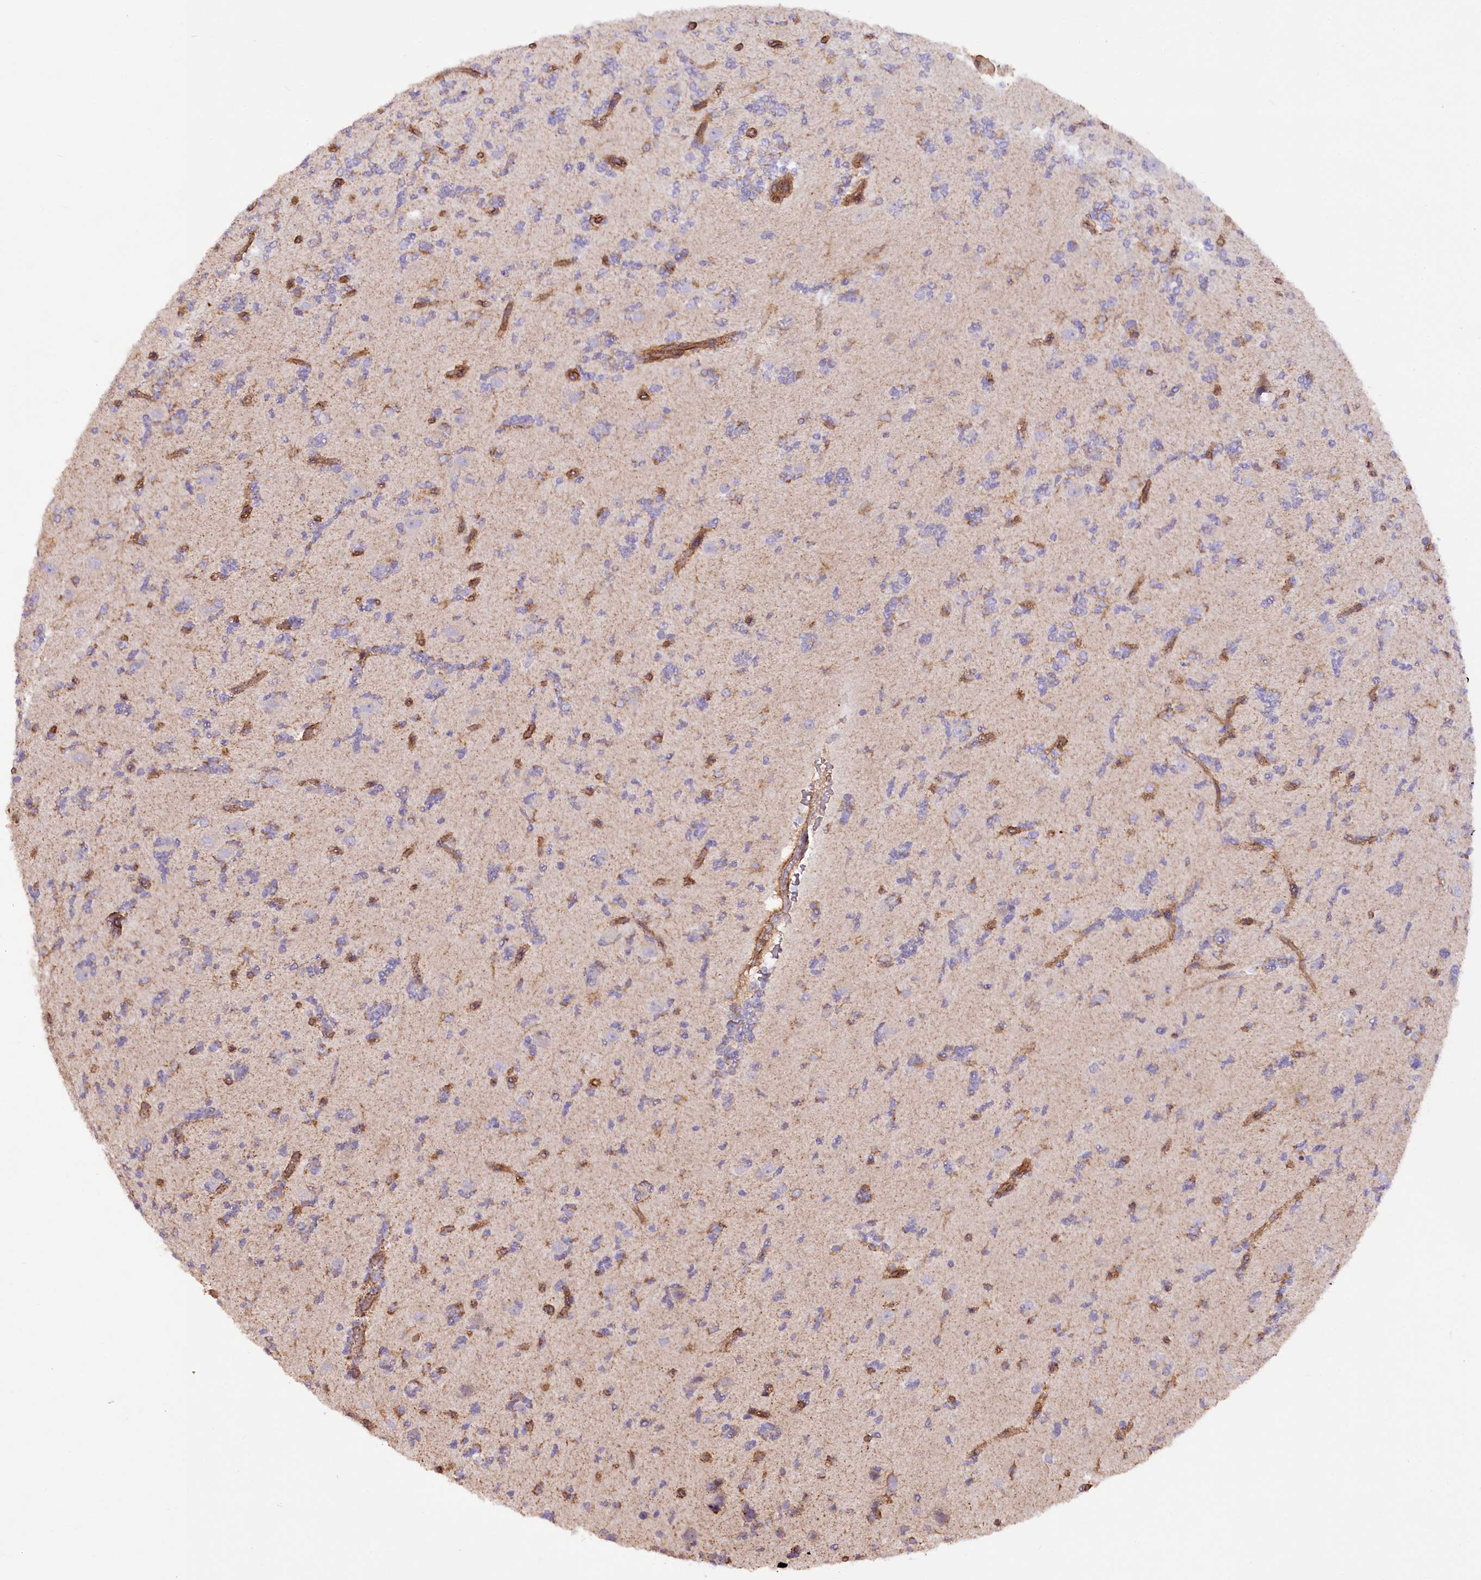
{"staining": {"intensity": "negative", "quantity": "none", "location": "none"}, "tissue": "glioma", "cell_type": "Tumor cells", "image_type": "cancer", "snomed": [{"axis": "morphology", "description": "Glioma, malignant, High grade"}, {"axis": "topography", "description": "Brain"}], "caption": "A photomicrograph of glioma stained for a protein exhibits no brown staining in tumor cells. (DAB immunohistochemistry with hematoxylin counter stain).", "gene": "SYNPO2", "patient": {"sex": "female", "age": 62}}